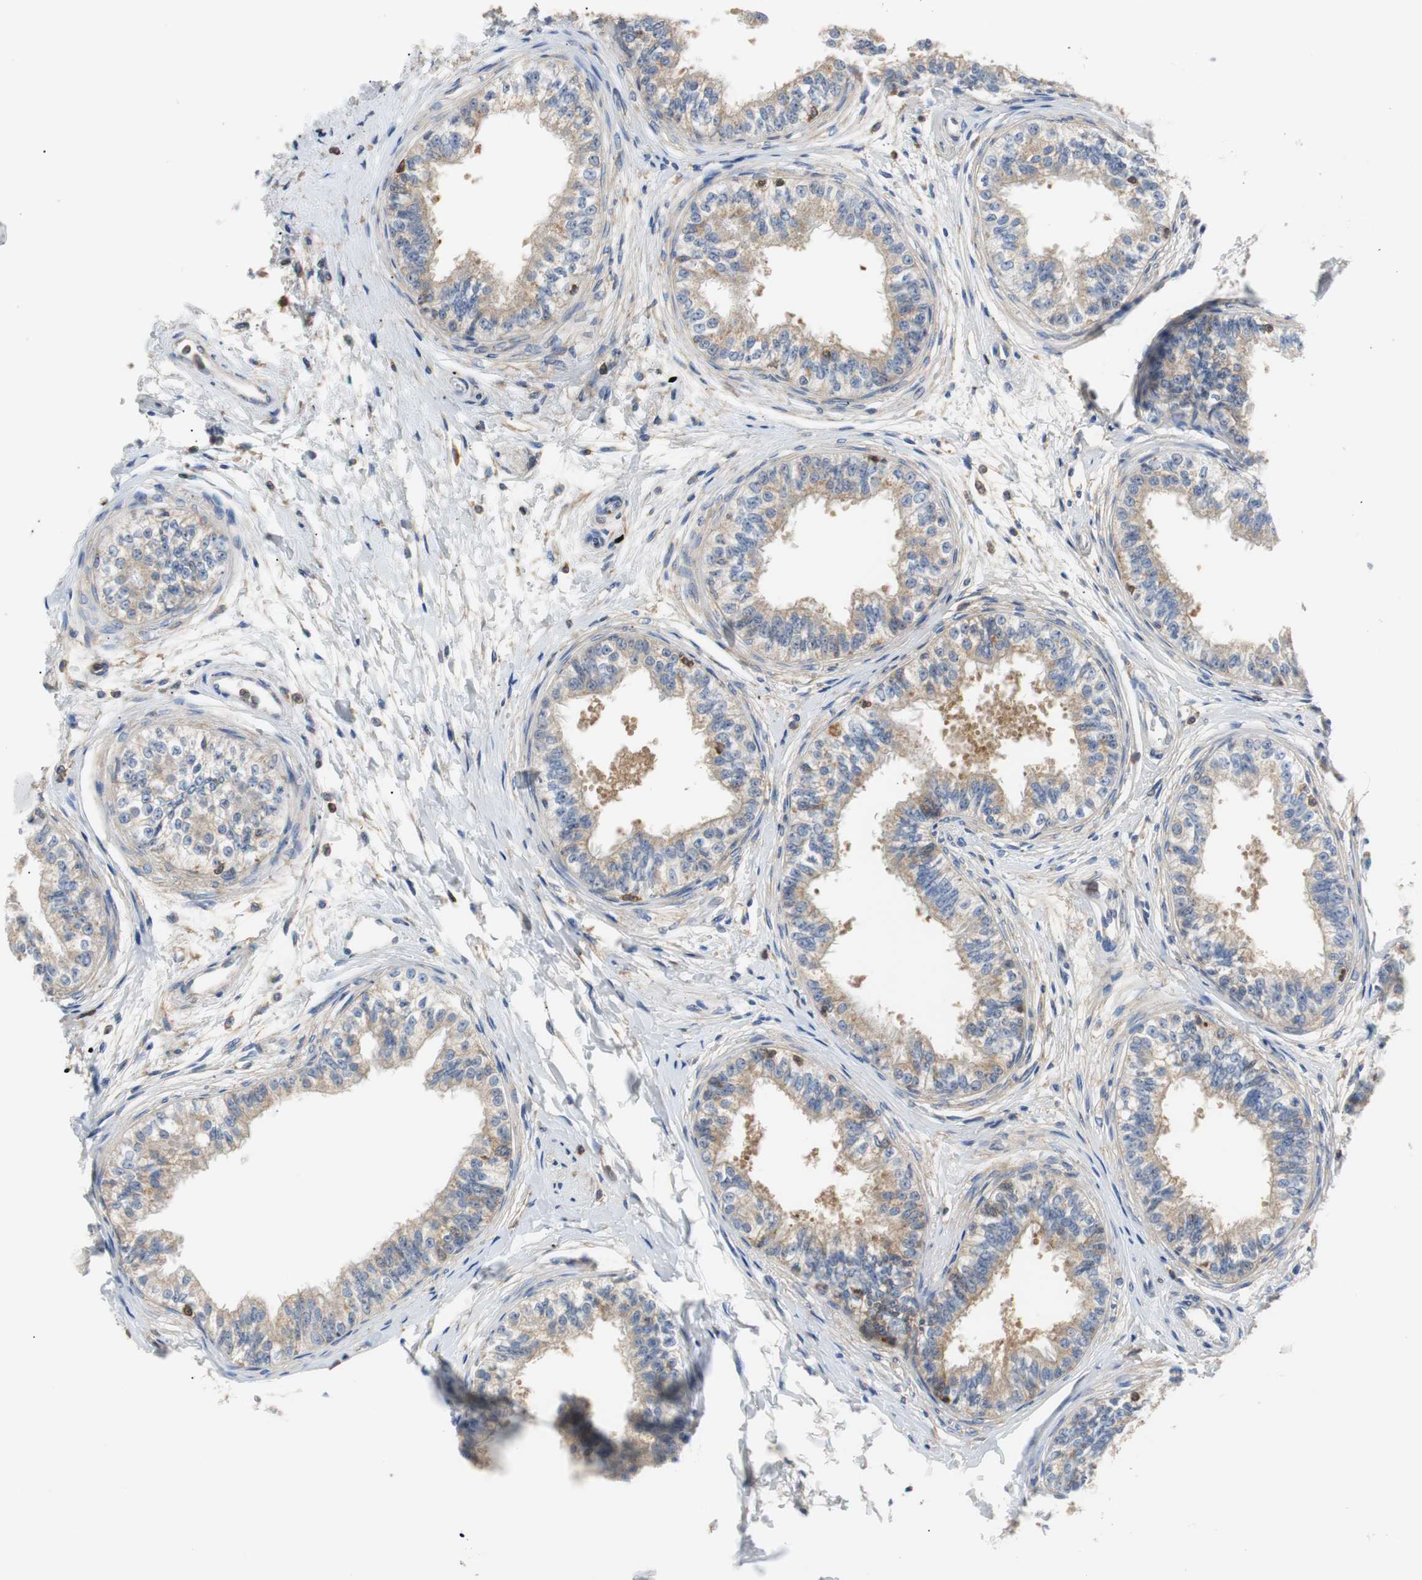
{"staining": {"intensity": "moderate", "quantity": "25%-75%", "location": "cytoplasmic/membranous"}, "tissue": "epididymis", "cell_type": "Glandular cells", "image_type": "normal", "snomed": [{"axis": "morphology", "description": "Normal tissue, NOS"}, {"axis": "morphology", "description": "Adenocarcinoma, metastatic, NOS"}, {"axis": "topography", "description": "Testis"}, {"axis": "topography", "description": "Epididymis"}], "caption": "Protein expression analysis of unremarkable epididymis displays moderate cytoplasmic/membranous staining in about 25%-75% of glandular cells.", "gene": "TSC22D4", "patient": {"sex": "male", "age": 26}}